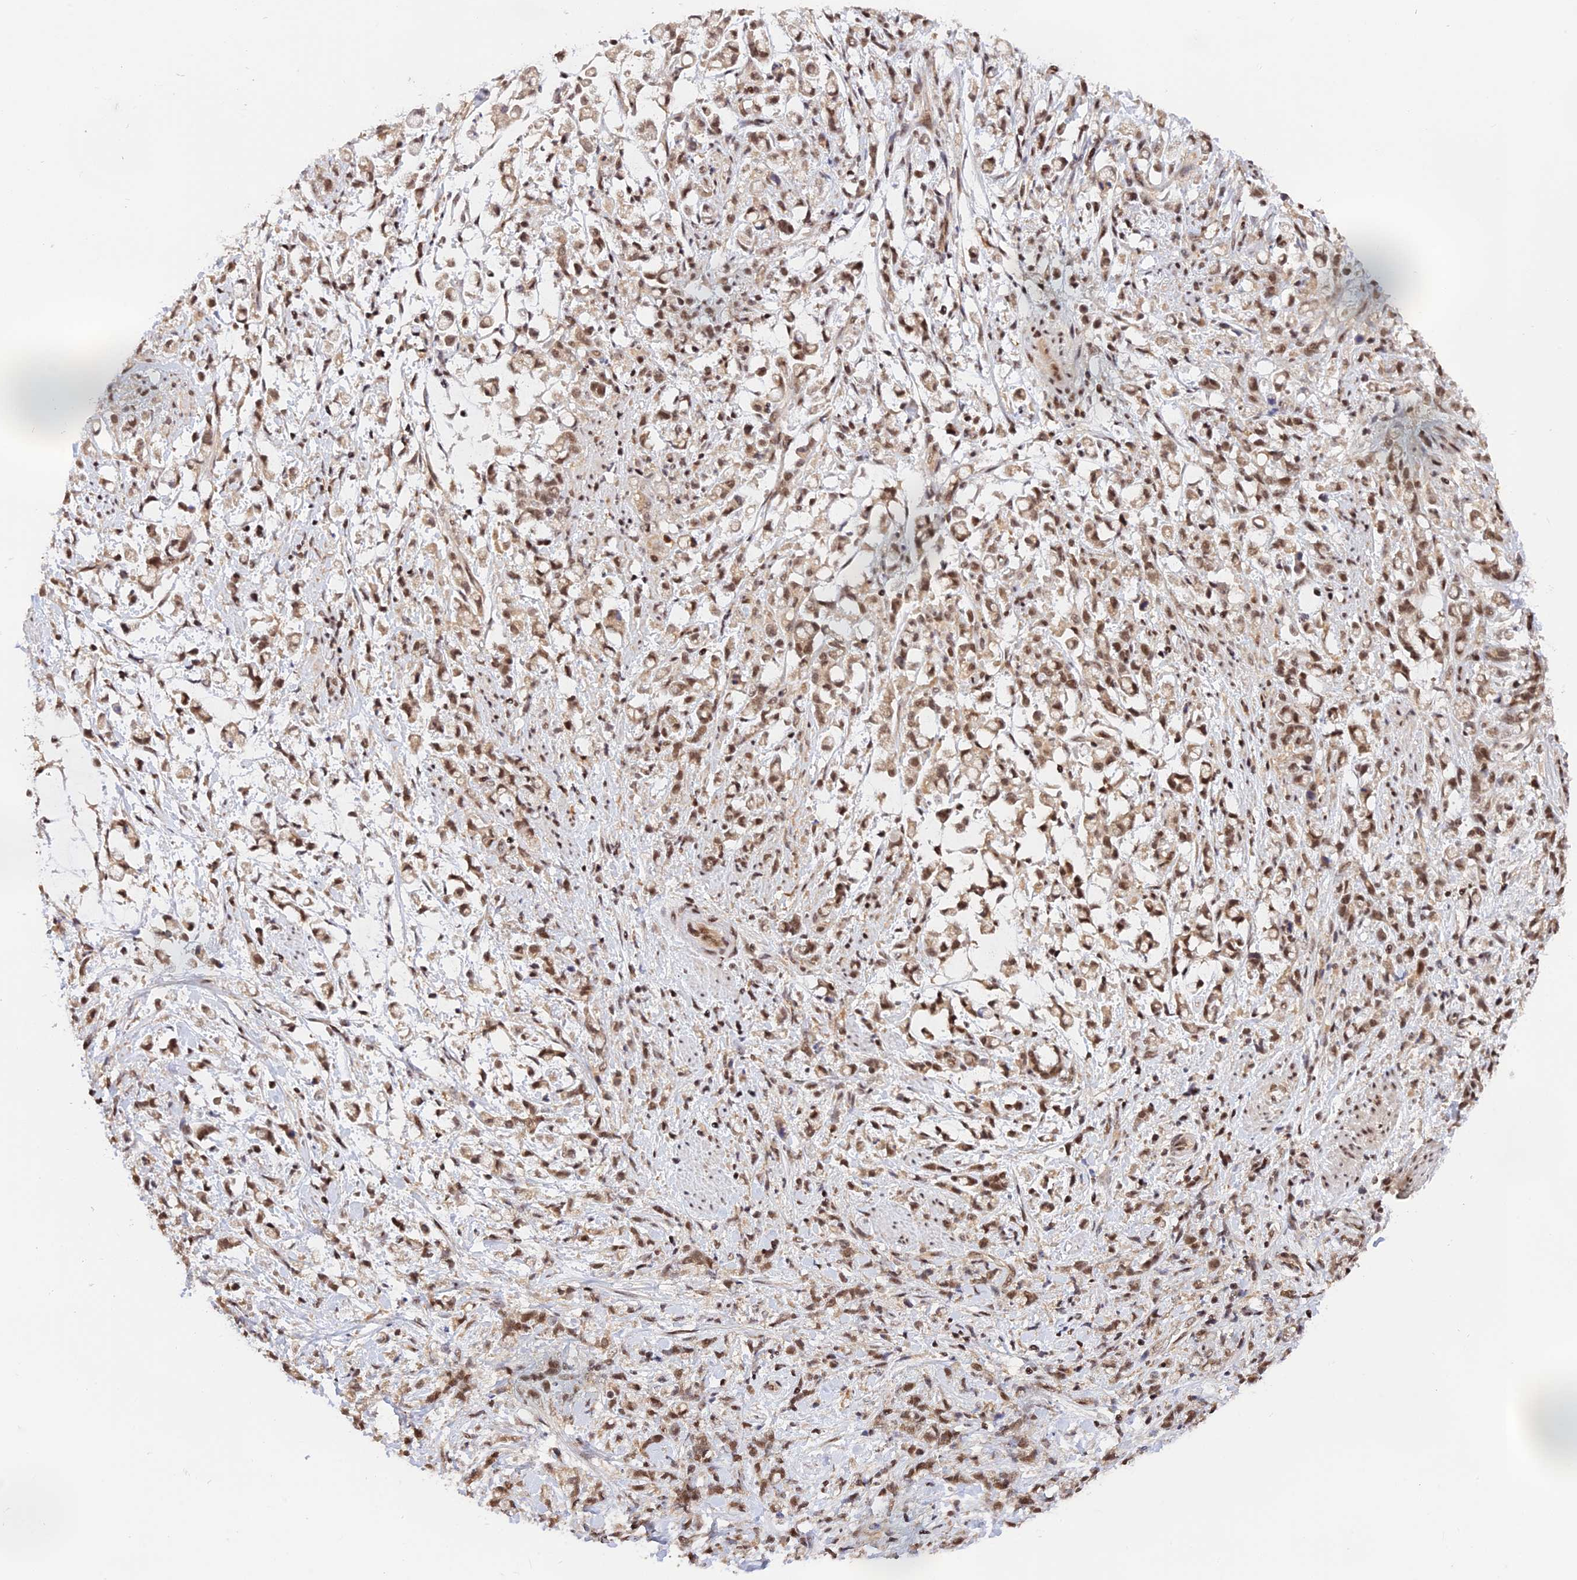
{"staining": {"intensity": "moderate", "quantity": ">75%", "location": "cytoplasmic/membranous,nuclear"}, "tissue": "stomach cancer", "cell_type": "Tumor cells", "image_type": "cancer", "snomed": [{"axis": "morphology", "description": "Adenocarcinoma, NOS"}, {"axis": "topography", "description": "Stomach"}], "caption": "A micrograph of adenocarcinoma (stomach) stained for a protein exhibits moderate cytoplasmic/membranous and nuclear brown staining in tumor cells.", "gene": "THAP11", "patient": {"sex": "female", "age": 60}}